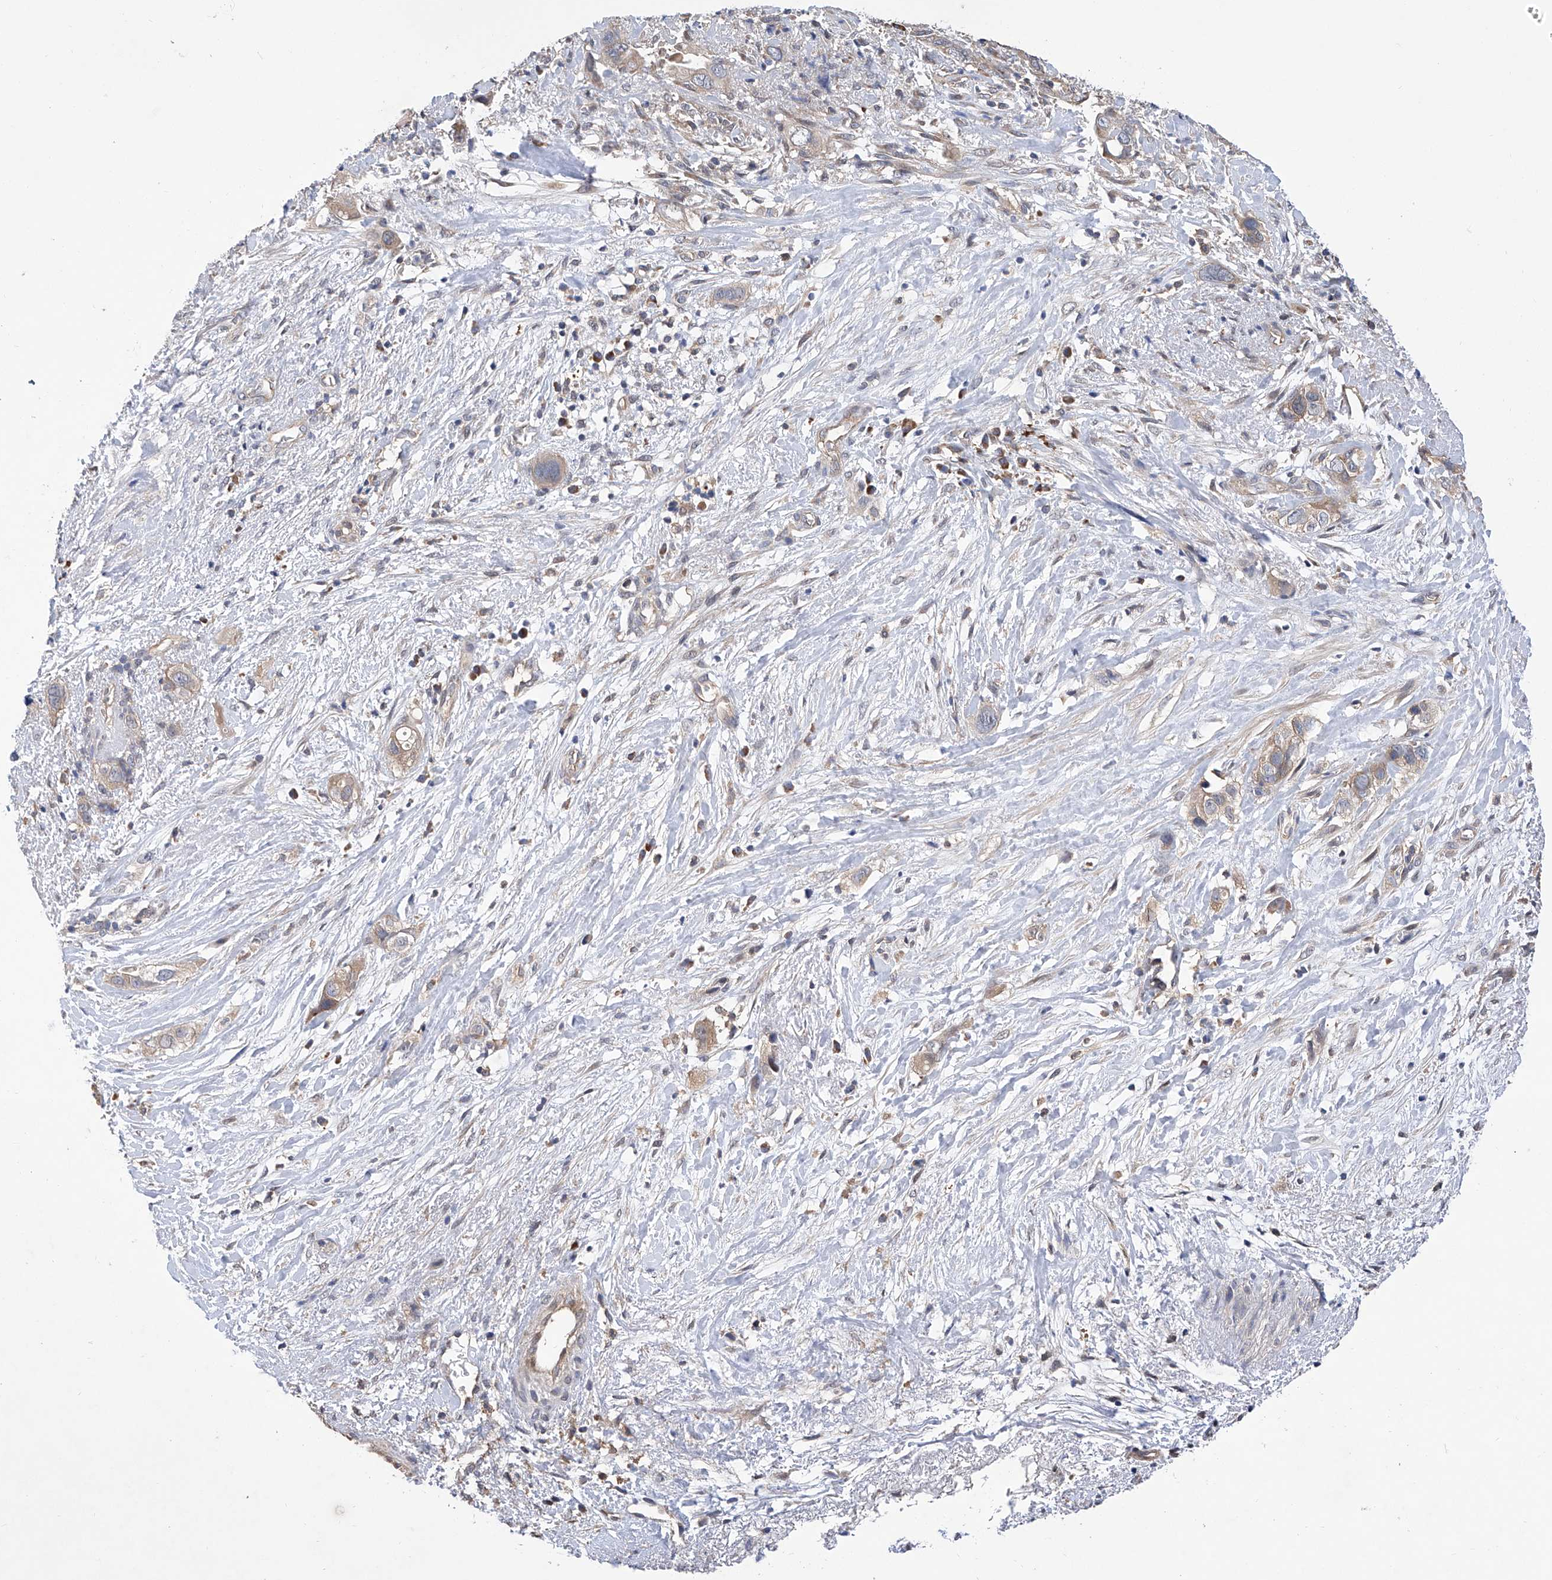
{"staining": {"intensity": "weak", "quantity": "<25%", "location": "cytoplasmic/membranous"}, "tissue": "liver cancer", "cell_type": "Tumor cells", "image_type": "cancer", "snomed": [{"axis": "morphology", "description": "Cholangiocarcinoma"}, {"axis": "topography", "description": "Liver"}], "caption": "An IHC photomicrograph of liver cancer is shown. There is no staining in tumor cells of liver cancer.", "gene": "USP45", "patient": {"sex": "female", "age": 79}}